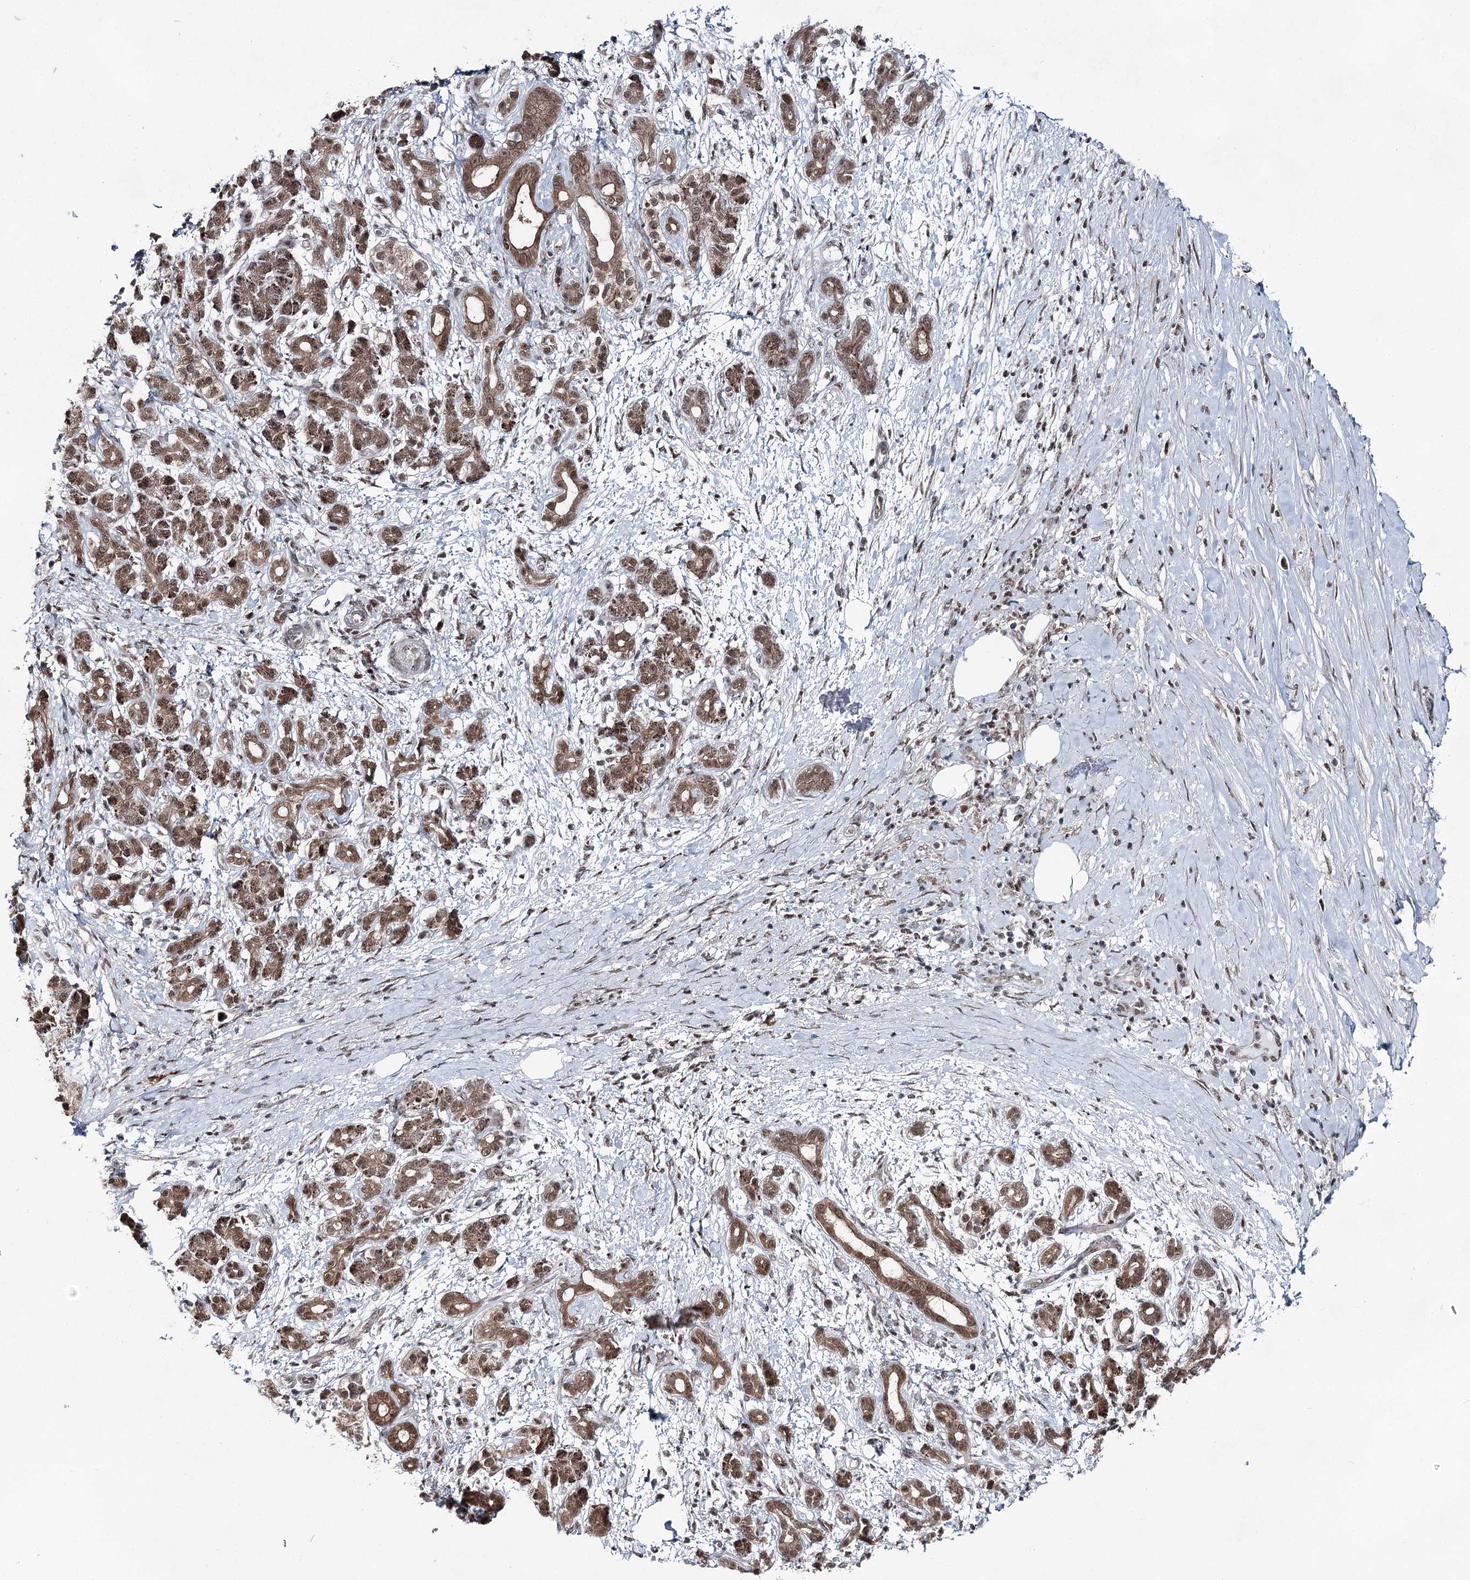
{"staining": {"intensity": "moderate", "quantity": ">75%", "location": "cytoplasmic/membranous,nuclear"}, "tissue": "pancreatic cancer", "cell_type": "Tumor cells", "image_type": "cancer", "snomed": [{"axis": "morphology", "description": "Adenocarcinoma, NOS"}, {"axis": "topography", "description": "Pancreas"}], "caption": "The image reveals immunohistochemical staining of pancreatic adenocarcinoma. There is moderate cytoplasmic/membranous and nuclear positivity is seen in about >75% of tumor cells.", "gene": "ZCCHC8", "patient": {"sex": "female", "age": 55}}